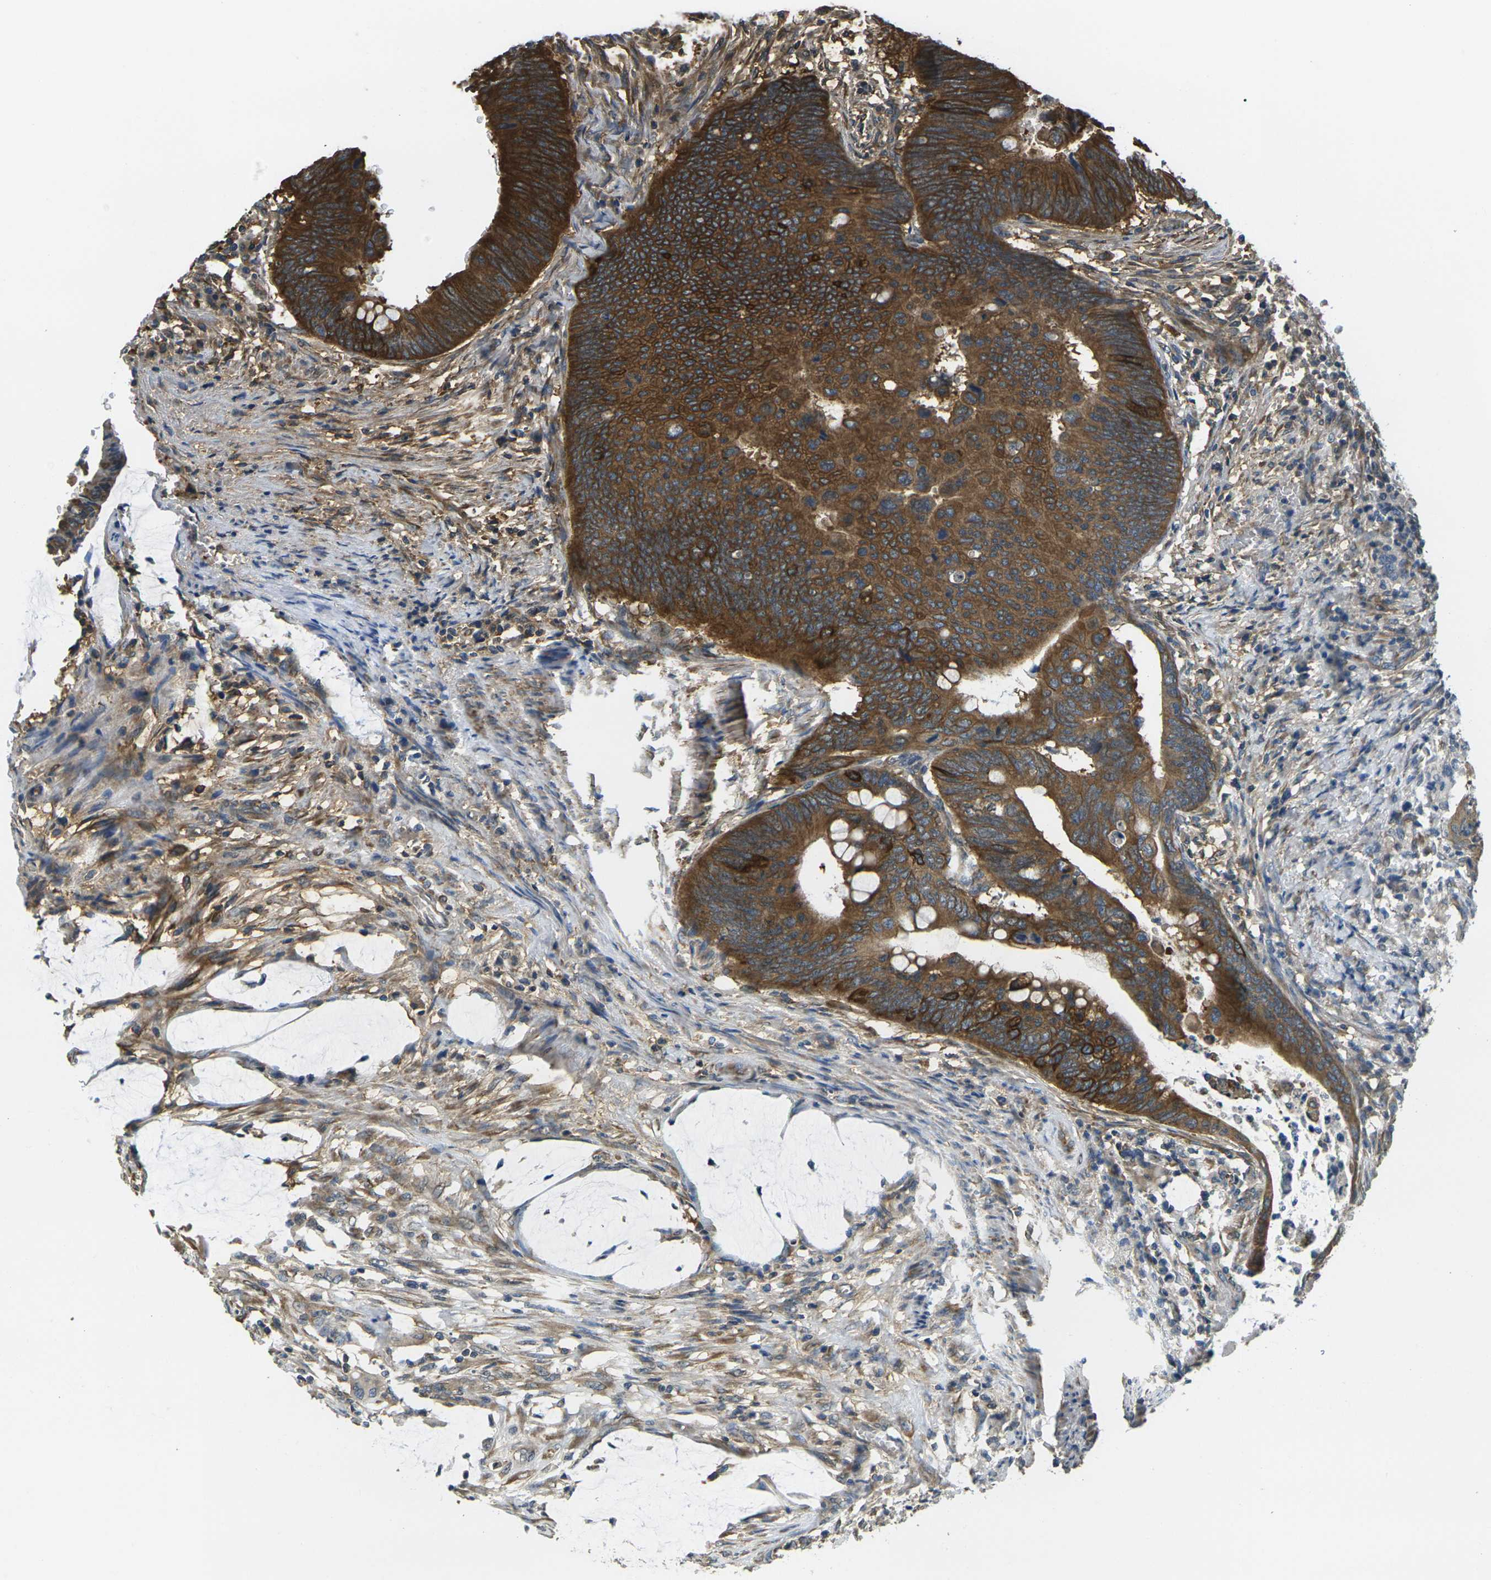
{"staining": {"intensity": "strong", "quantity": ">75%", "location": "cytoplasmic/membranous"}, "tissue": "colorectal cancer", "cell_type": "Tumor cells", "image_type": "cancer", "snomed": [{"axis": "morphology", "description": "Normal tissue, NOS"}, {"axis": "morphology", "description": "Adenocarcinoma, NOS"}, {"axis": "topography", "description": "Rectum"}, {"axis": "topography", "description": "Peripheral nerve tissue"}], "caption": "Human colorectal cancer (adenocarcinoma) stained with a protein marker demonstrates strong staining in tumor cells.", "gene": "CAST", "patient": {"sex": "male", "age": 92}}